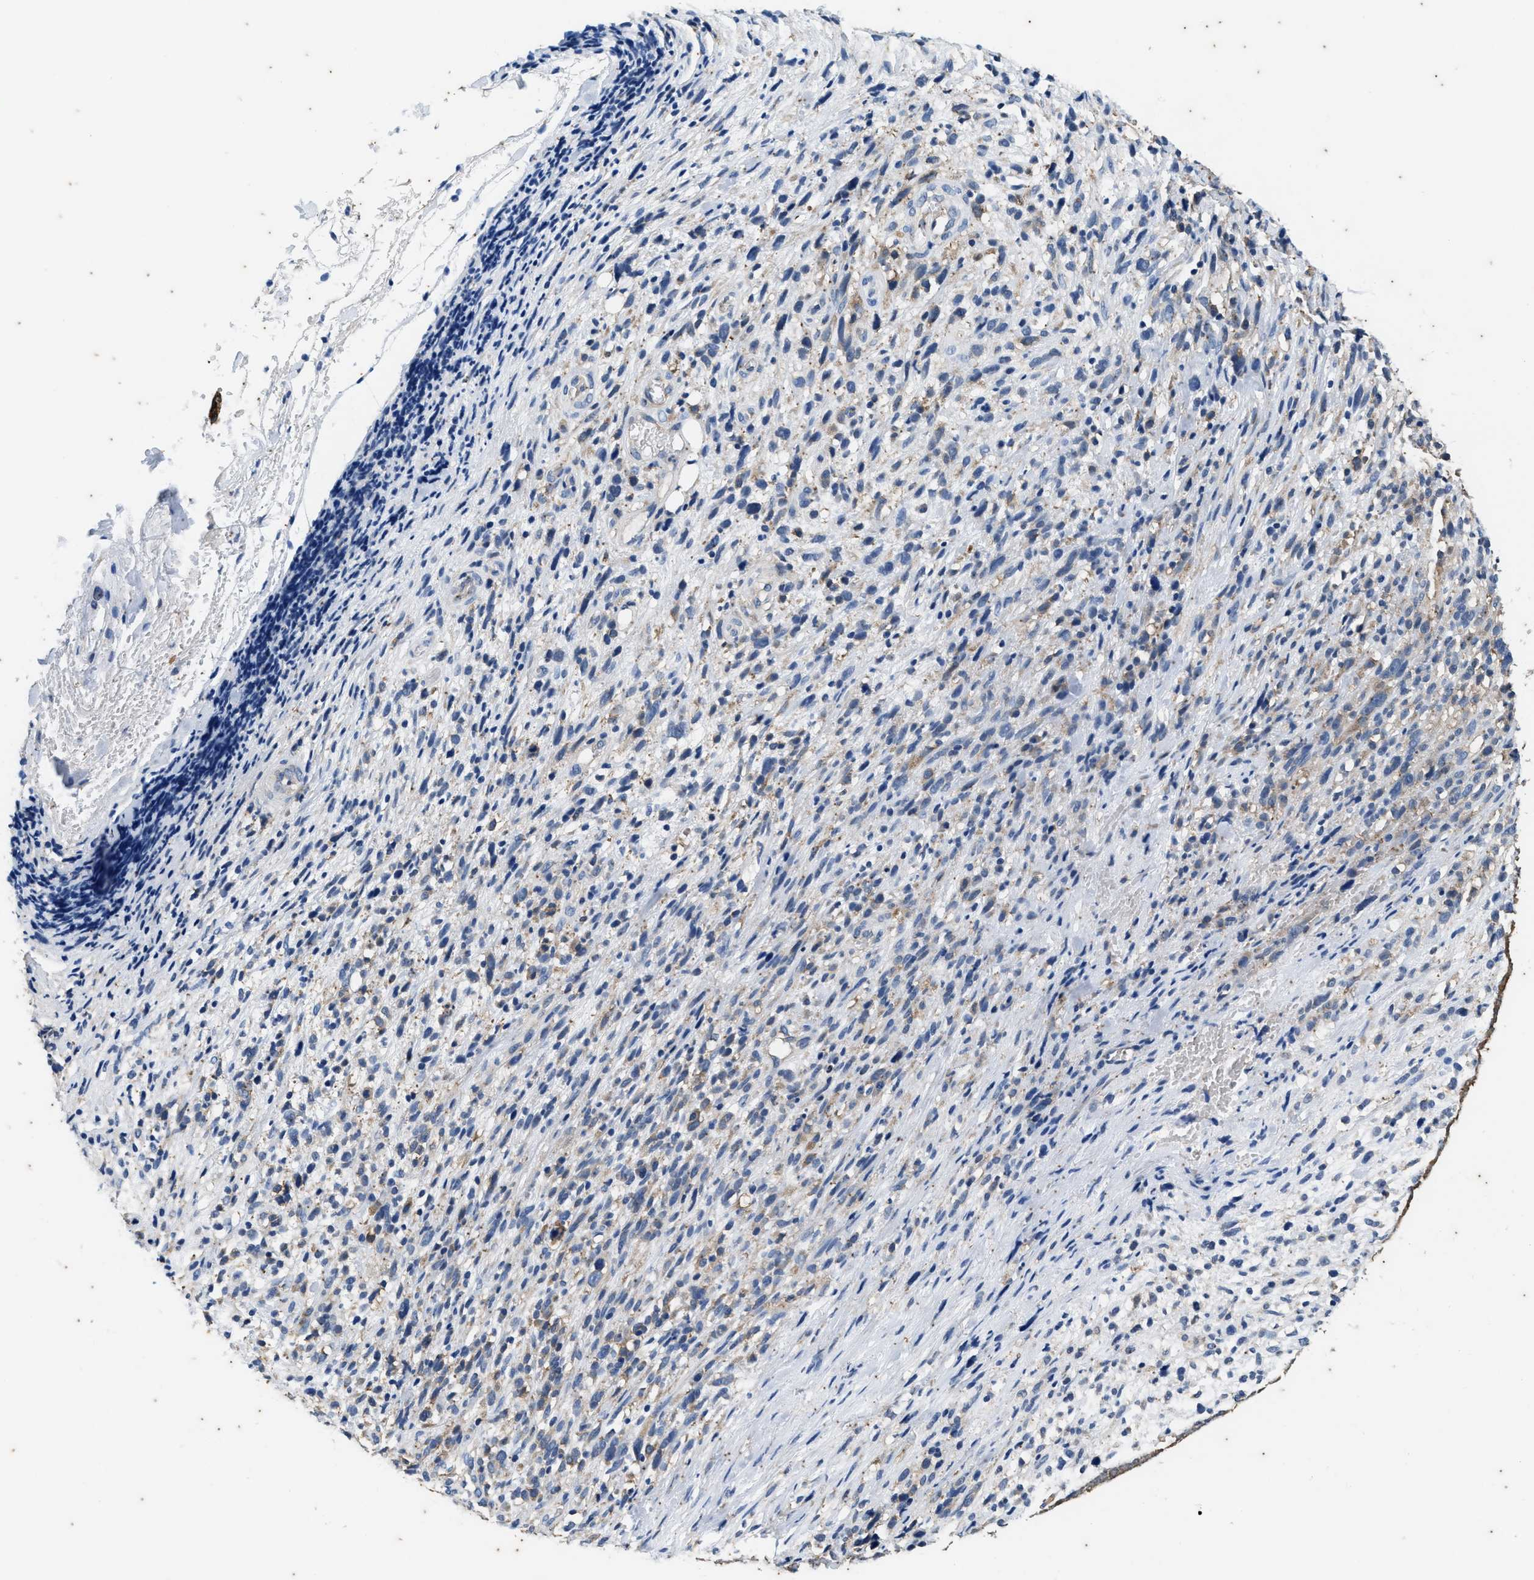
{"staining": {"intensity": "weak", "quantity": "<25%", "location": "cytoplasmic/membranous"}, "tissue": "melanoma", "cell_type": "Tumor cells", "image_type": "cancer", "snomed": [{"axis": "morphology", "description": "Malignant melanoma, NOS"}, {"axis": "topography", "description": "Skin"}], "caption": "IHC histopathology image of neoplastic tissue: human melanoma stained with DAB reveals no significant protein expression in tumor cells.", "gene": "COX19", "patient": {"sex": "female", "age": 55}}